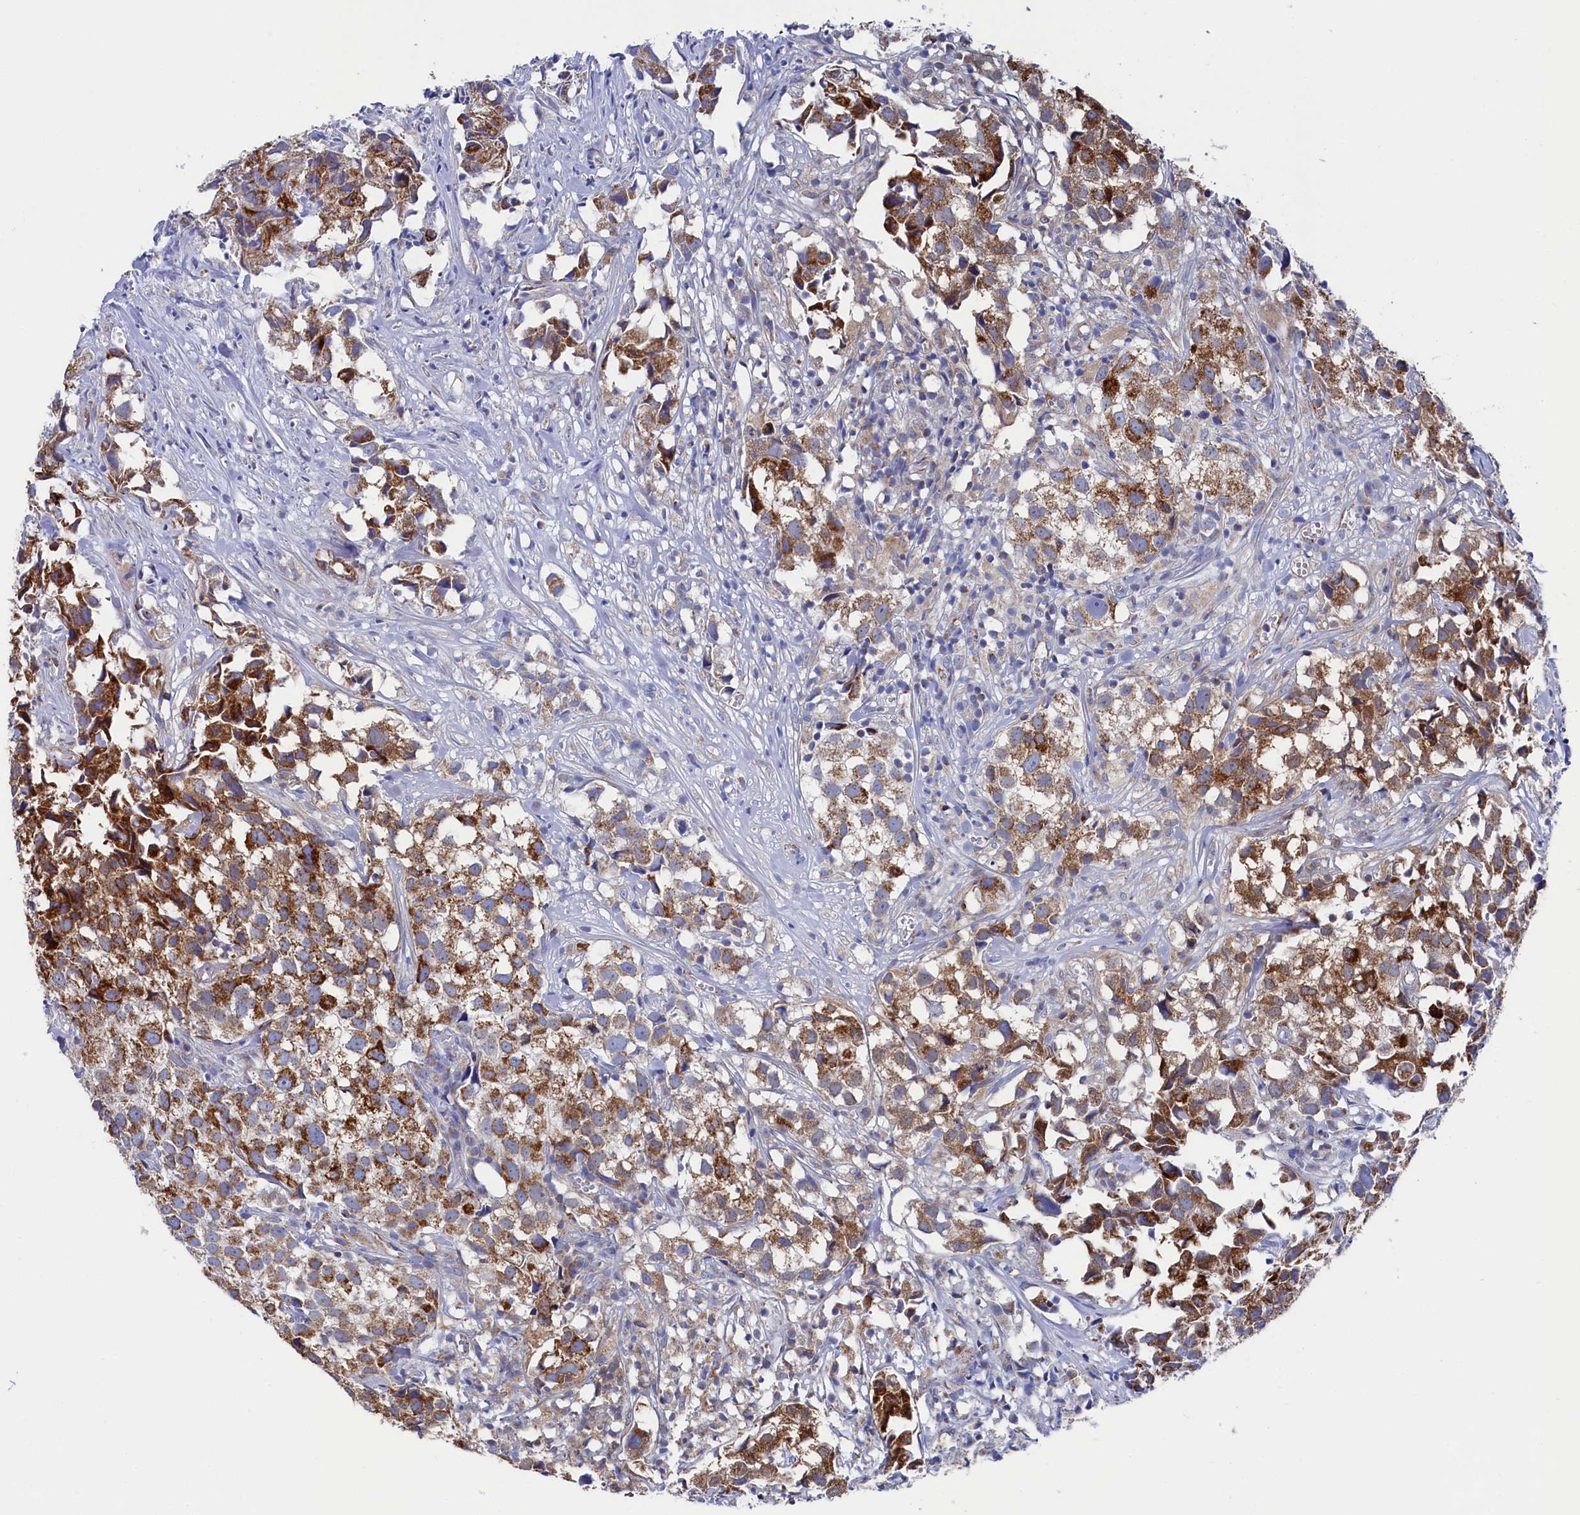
{"staining": {"intensity": "moderate", "quantity": ">75%", "location": "cytoplasmic/membranous"}, "tissue": "urothelial cancer", "cell_type": "Tumor cells", "image_type": "cancer", "snomed": [{"axis": "morphology", "description": "Urothelial carcinoma, High grade"}, {"axis": "topography", "description": "Urinary bladder"}], "caption": "Immunohistochemistry (IHC) photomicrograph of neoplastic tissue: human urothelial carcinoma (high-grade) stained using IHC exhibits medium levels of moderate protein expression localized specifically in the cytoplasmic/membranous of tumor cells, appearing as a cytoplasmic/membranous brown color.", "gene": "MMAB", "patient": {"sex": "female", "age": 75}}